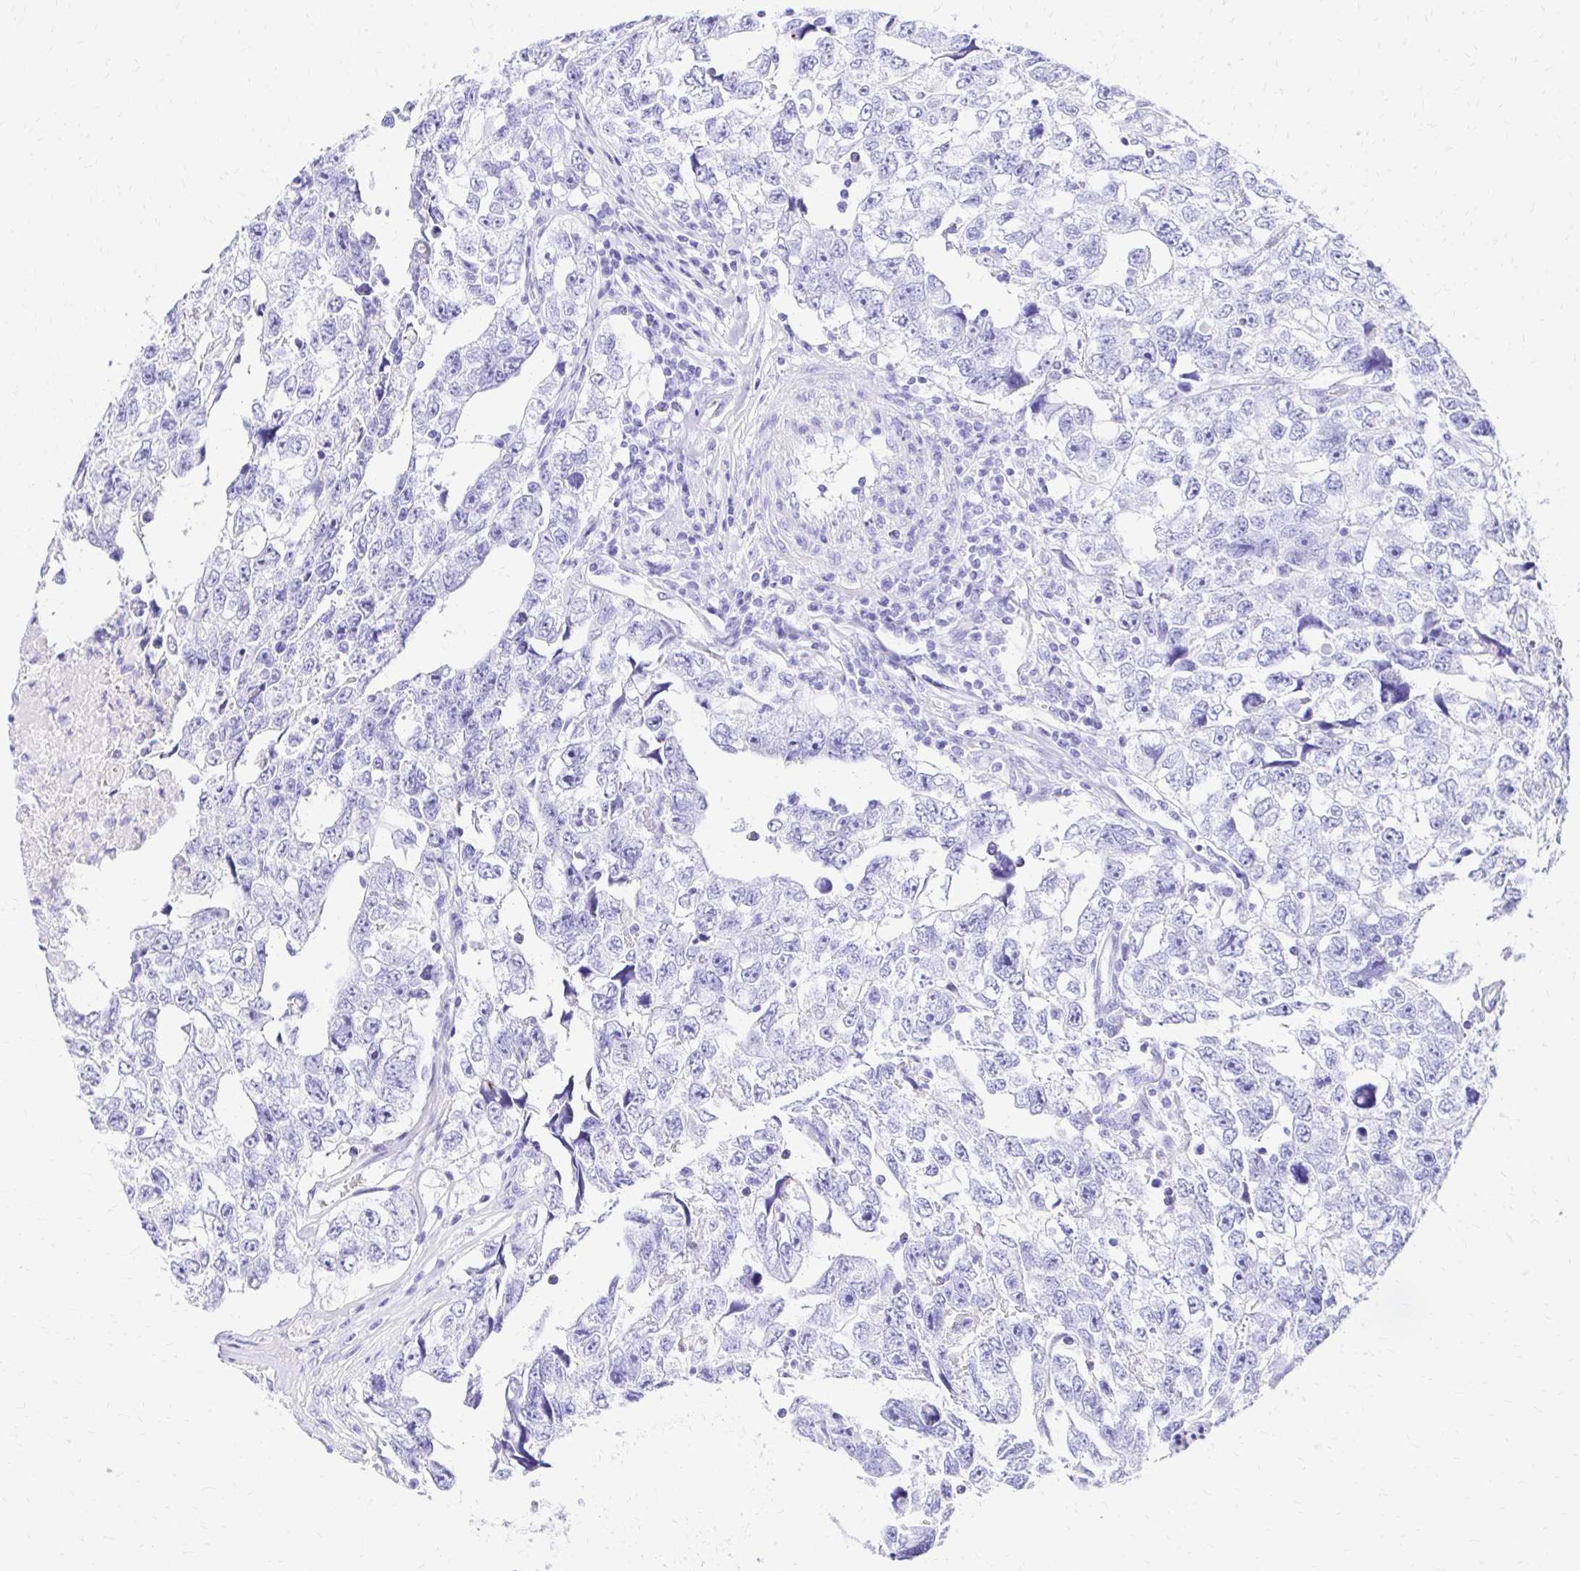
{"staining": {"intensity": "negative", "quantity": "none", "location": "none"}, "tissue": "testis cancer", "cell_type": "Tumor cells", "image_type": "cancer", "snomed": [{"axis": "morphology", "description": "Carcinoma, Embryonal, NOS"}, {"axis": "topography", "description": "Testis"}], "caption": "Human testis embryonal carcinoma stained for a protein using immunohistochemistry (IHC) reveals no expression in tumor cells.", "gene": "S100G", "patient": {"sex": "male", "age": 22}}